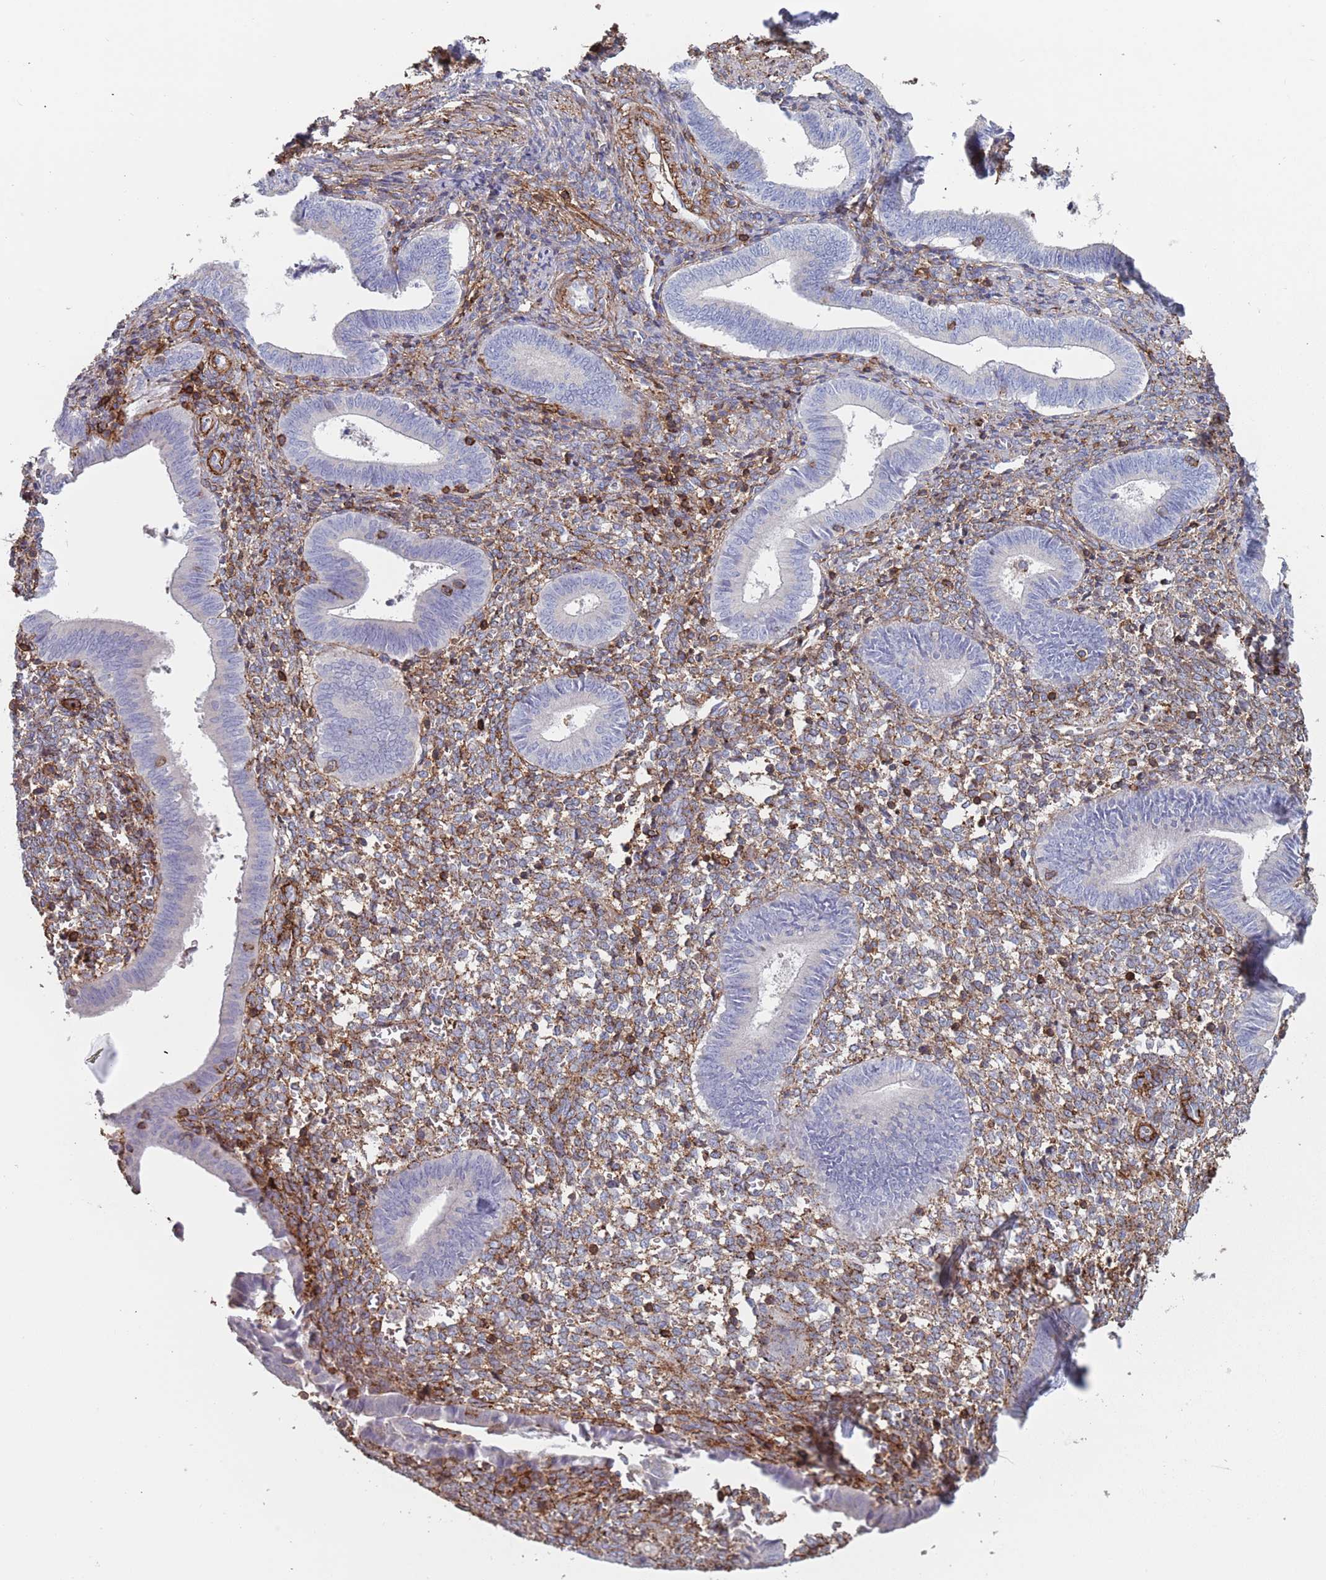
{"staining": {"intensity": "moderate", "quantity": "25%-75%", "location": "cytoplasmic/membranous"}, "tissue": "endometrium", "cell_type": "Cells in endometrial stroma", "image_type": "normal", "snomed": [{"axis": "morphology", "description": "Normal tissue, NOS"}, {"axis": "topography", "description": "Other"}, {"axis": "topography", "description": "Endometrium"}], "caption": "Normal endometrium shows moderate cytoplasmic/membranous positivity in approximately 25%-75% of cells in endometrial stroma, visualized by immunohistochemistry.", "gene": "RNF144A", "patient": {"sex": "female", "age": 44}}